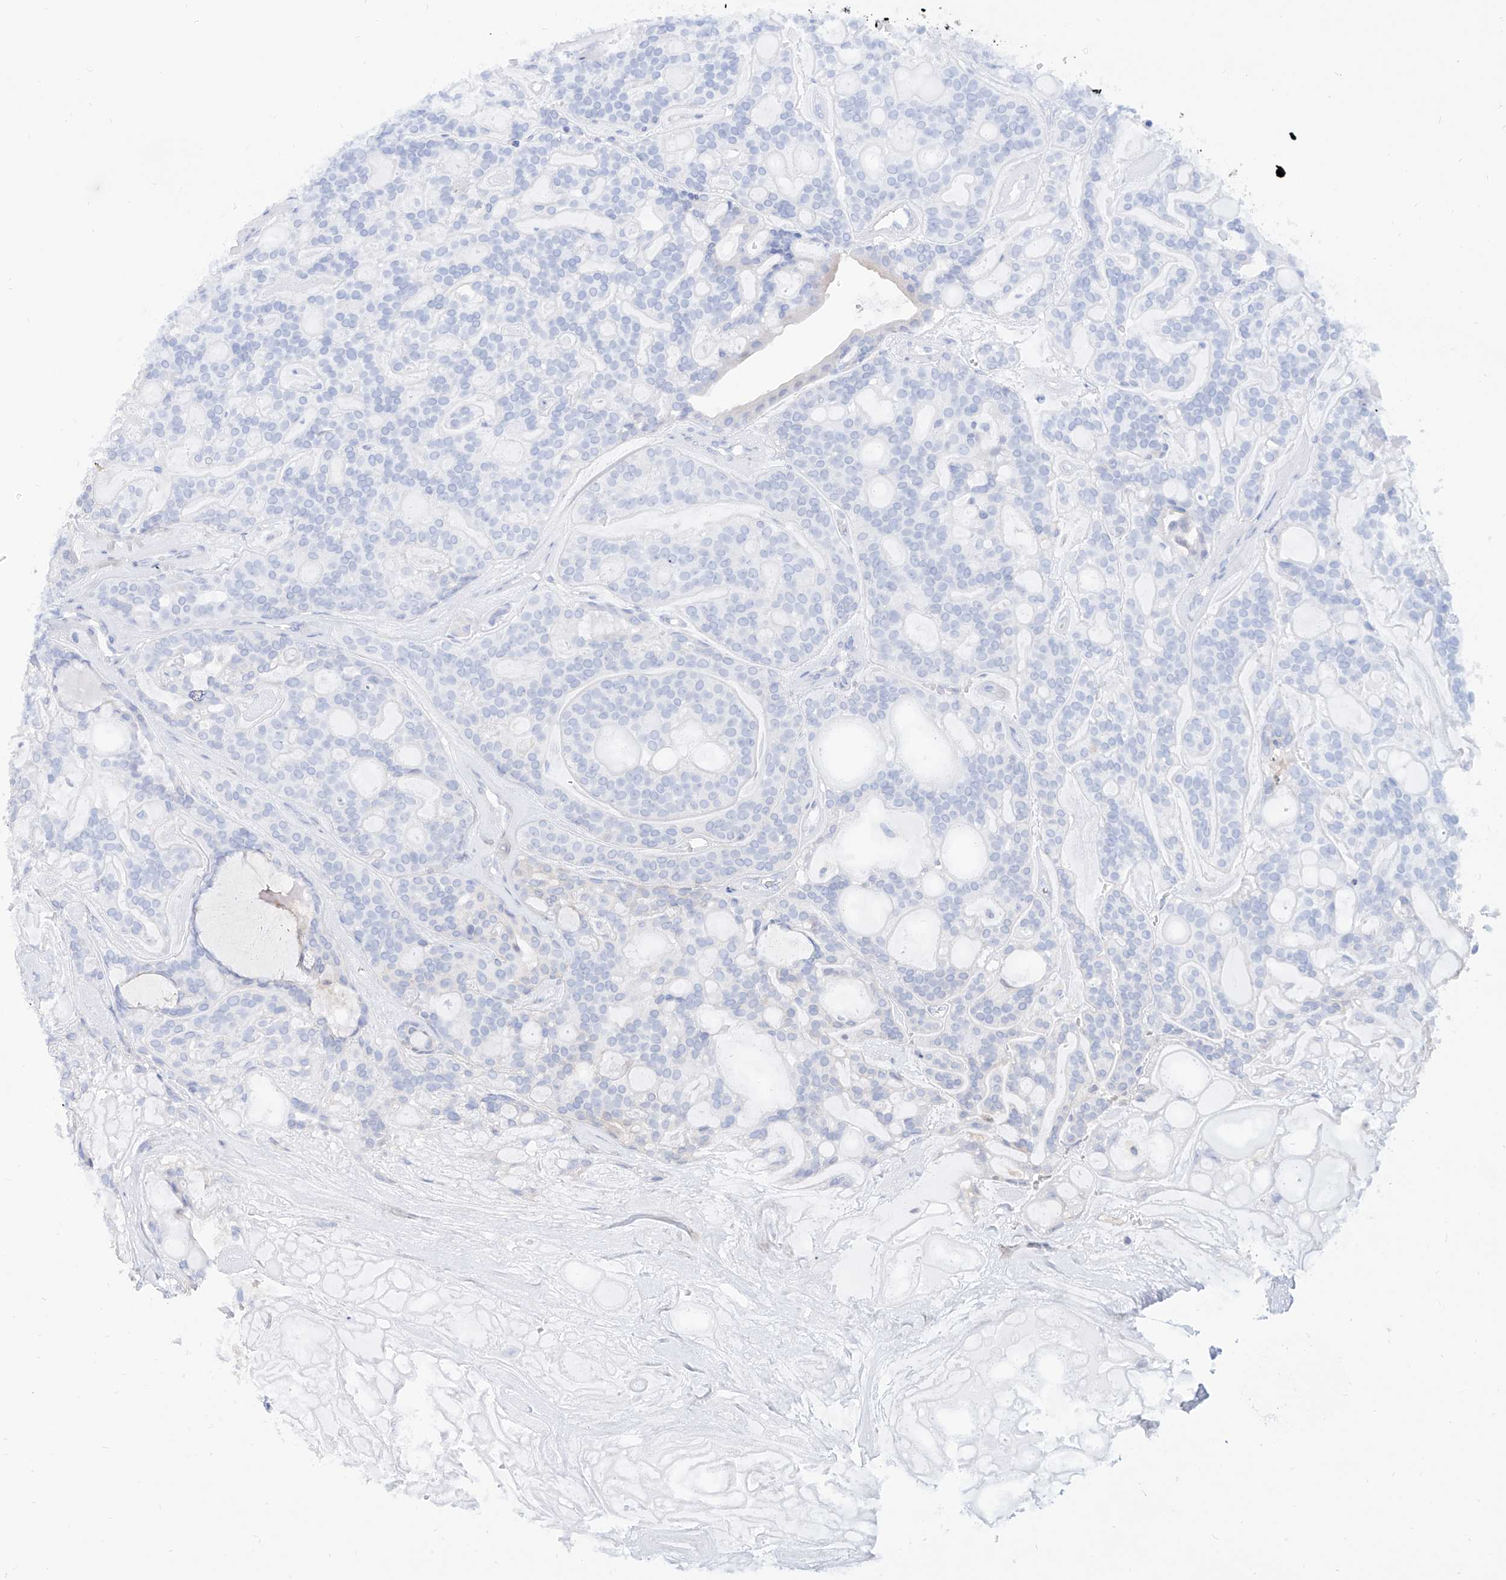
{"staining": {"intensity": "negative", "quantity": "none", "location": "none"}, "tissue": "head and neck cancer", "cell_type": "Tumor cells", "image_type": "cancer", "snomed": [{"axis": "morphology", "description": "Adenocarcinoma, NOS"}, {"axis": "topography", "description": "Head-Neck"}], "caption": "Tumor cells are negative for brown protein staining in head and neck cancer. (Stains: DAB (3,3'-diaminobenzidine) IHC with hematoxylin counter stain, Microscopy: brightfield microscopy at high magnification).", "gene": "PDXK", "patient": {"sex": "male", "age": 66}}